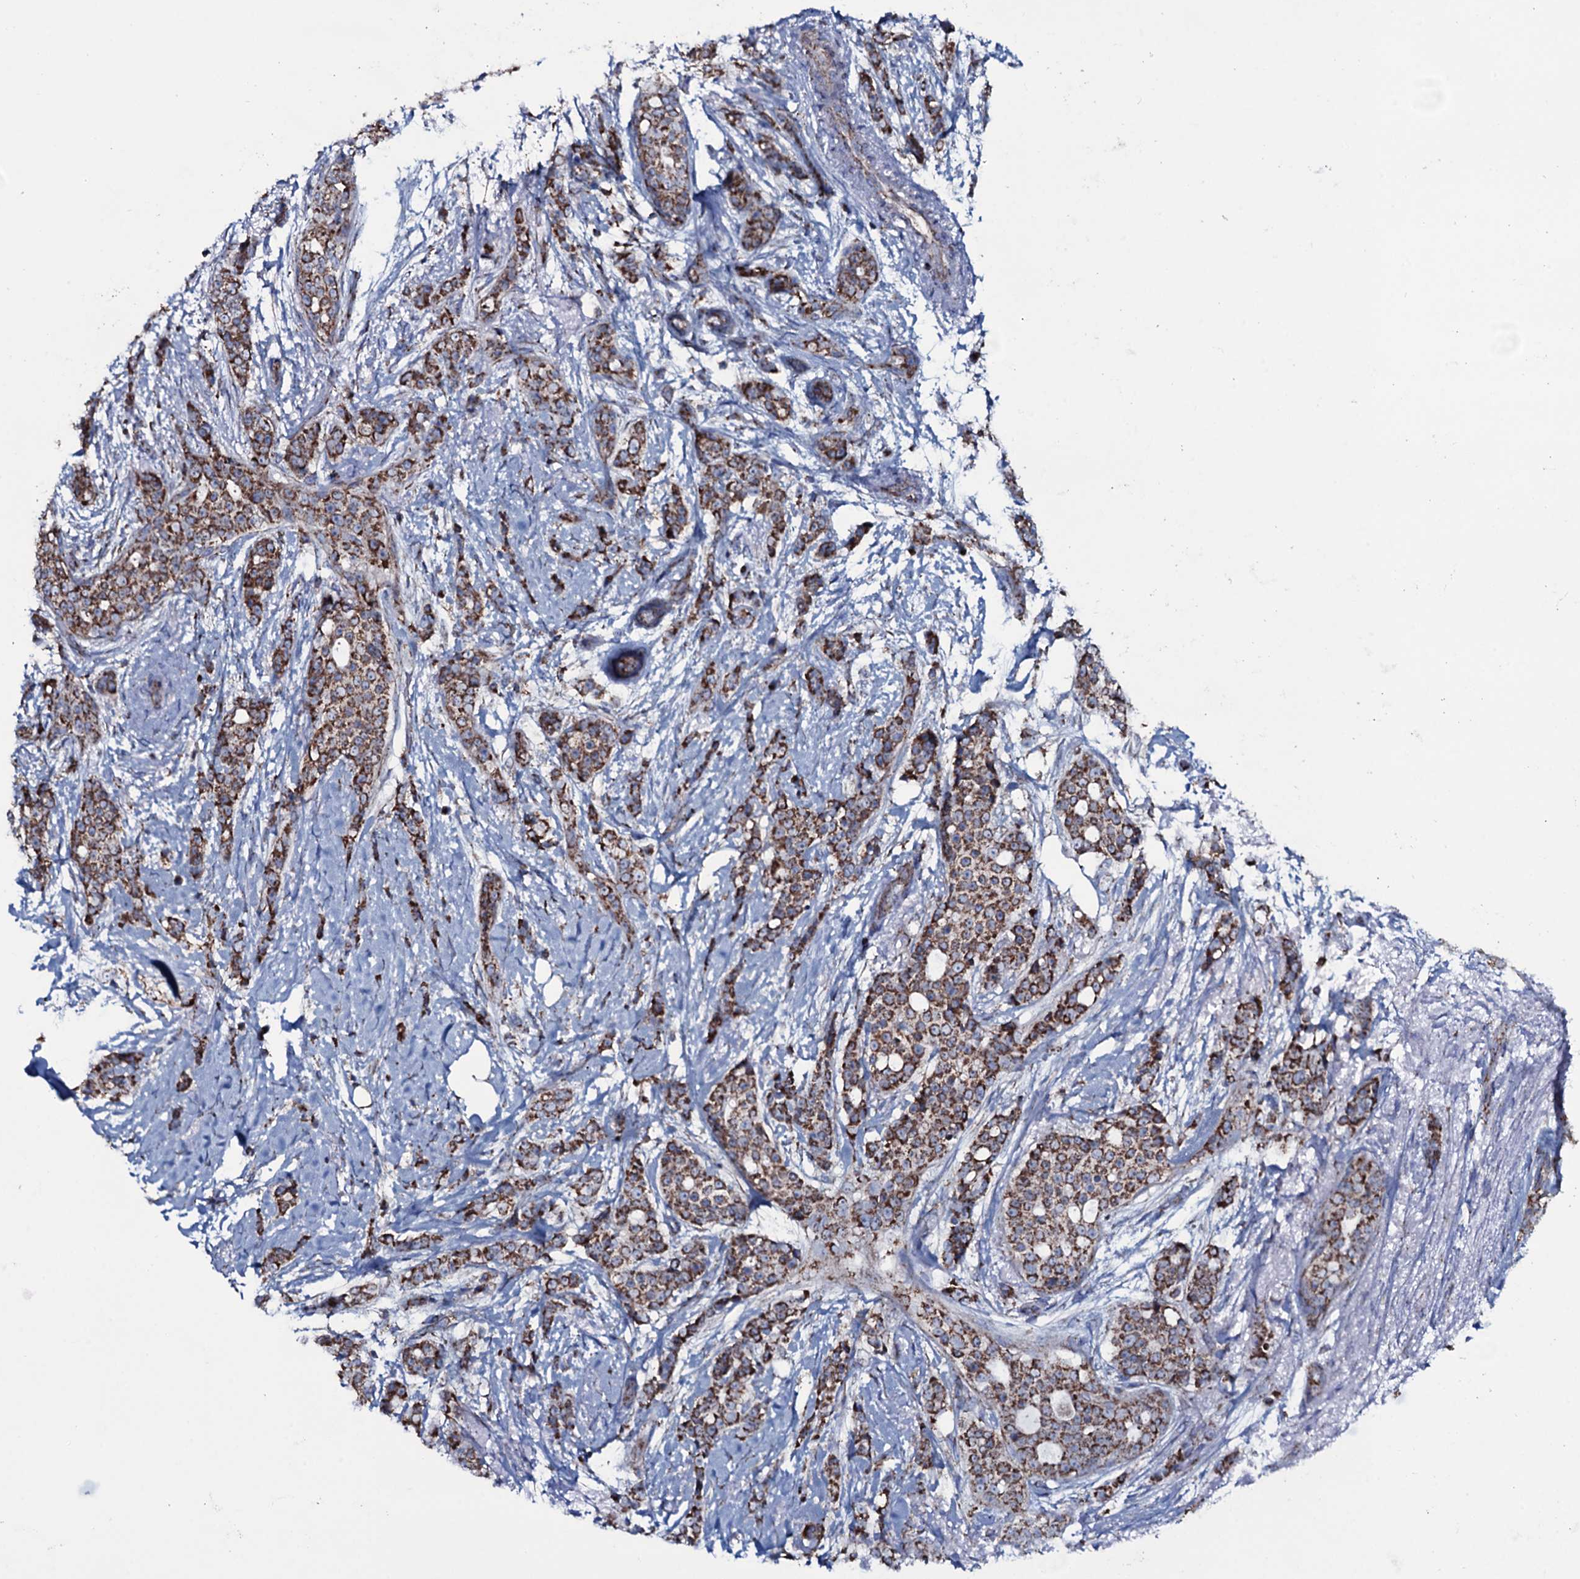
{"staining": {"intensity": "strong", "quantity": ">75%", "location": "cytoplasmic/membranous"}, "tissue": "breast cancer", "cell_type": "Tumor cells", "image_type": "cancer", "snomed": [{"axis": "morphology", "description": "Lobular carcinoma"}, {"axis": "topography", "description": "Breast"}], "caption": "A brown stain labels strong cytoplasmic/membranous staining of a protein in lobular carcinoma (breast) tumor cells.", "gene": "MRPS35", "patient": {"sex": "female", "age": 51}}